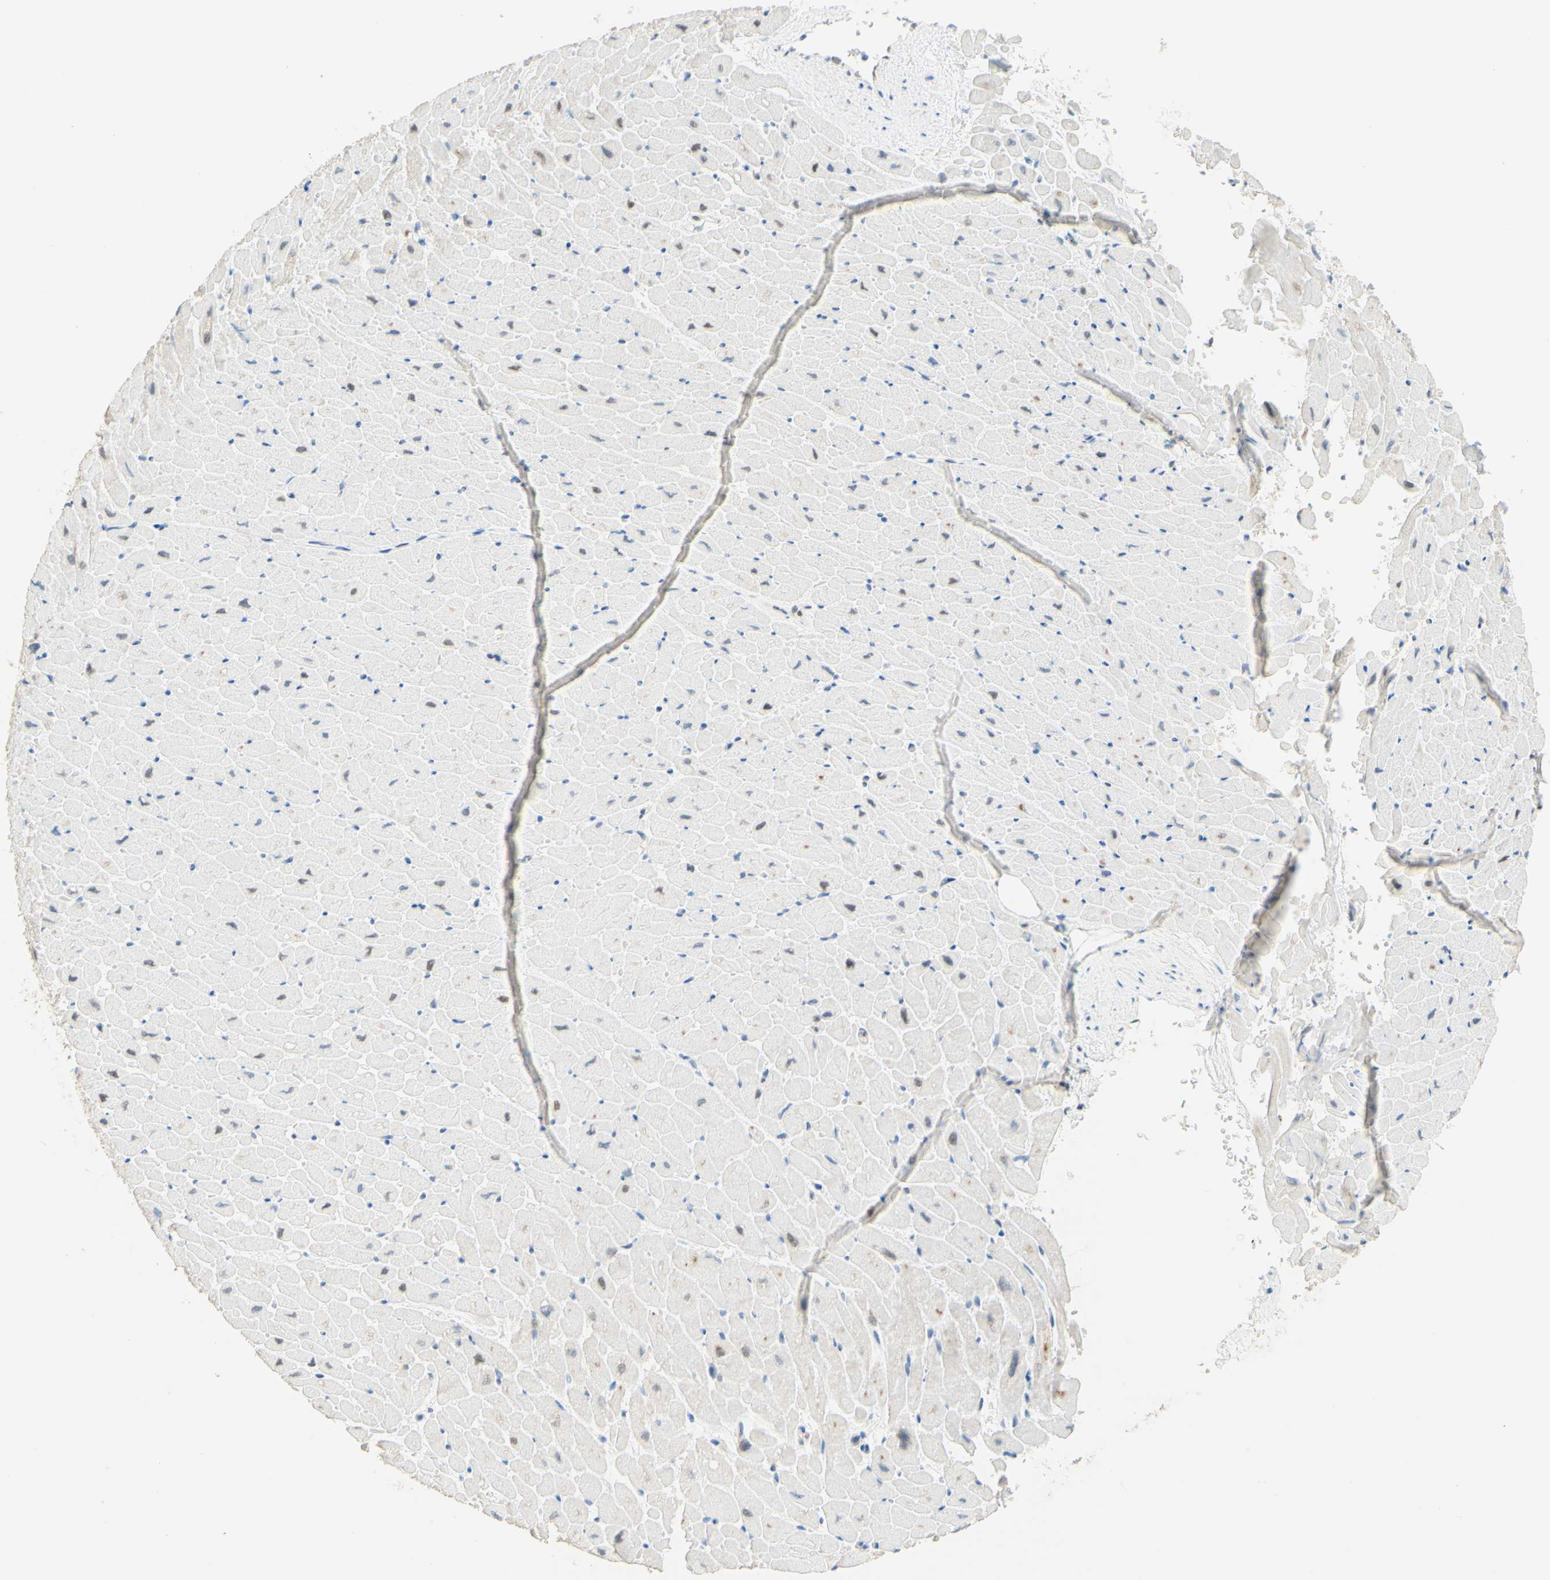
{"staining": {"intensity": "negative", "quantity": "none", "location": "none"}, "tissue": "heart muscle", "cell_type": "Cardiomyocytes", "image_type": "normal", "snomed": [{"axis": "morphology", "description": "Normal tissue, NOS"}, {"axis": "topography", "description": "Heart"}], "caption": "DAB immunohistochemical staining of unremarkable heart muscle shows no significant staining in cardiomyocytes.", "gene": "POLB", "patient": {"sex": "male", "age": 45}}